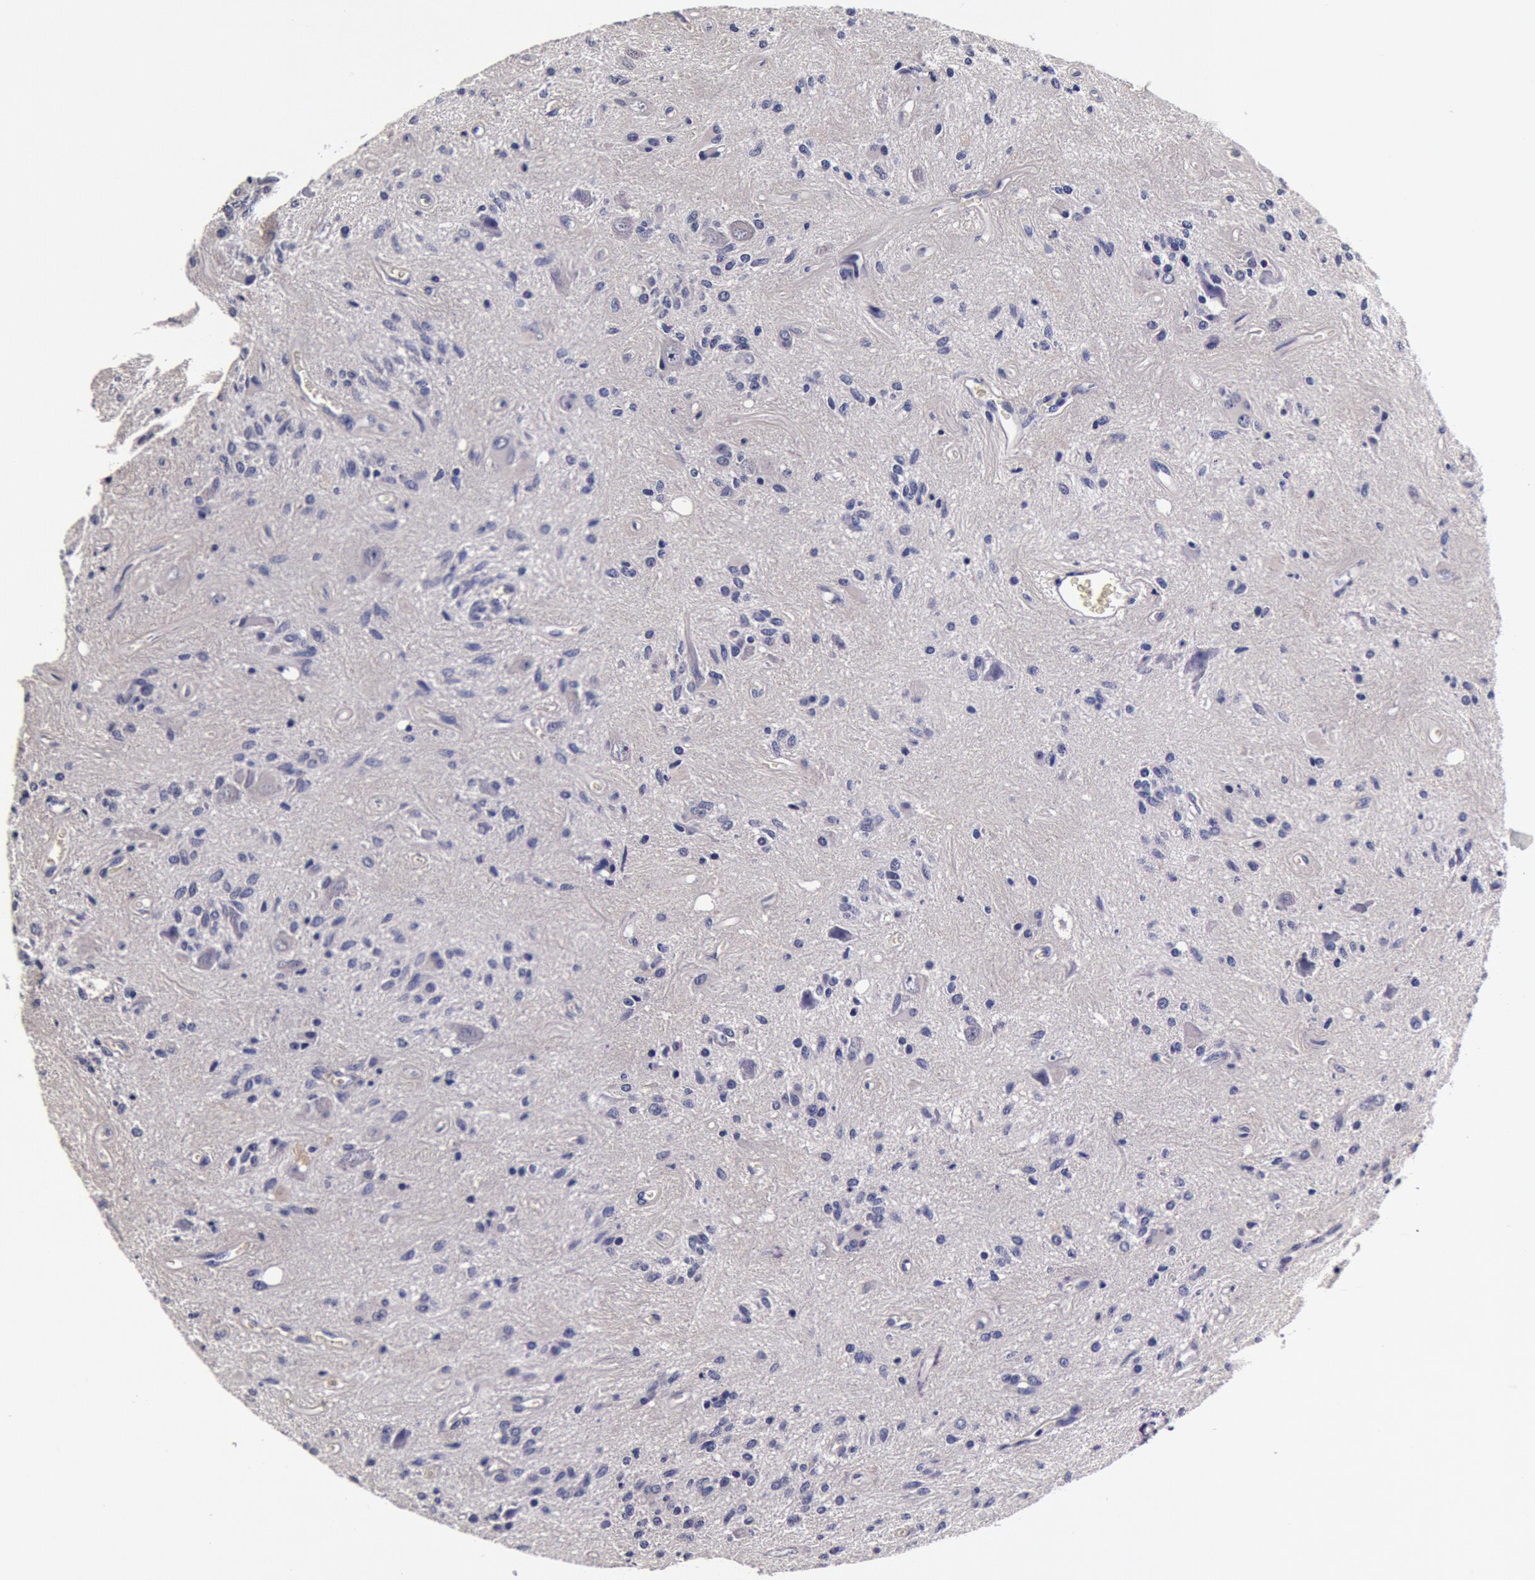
{"staining": {"intensity": "negative", "quantity": "none", "location": "none"}, "tissue": "glioma", "cell_type": "Tumor cells", "image_type": "cancer", "snomed": [{"axis": "morphology", "description": "Glioma, malignant, Low grade"}, {"axis": "topography", "description": "Brain"}], "caption": "Tumor cells are negative for brown protein staining in glioma.", "gene": "CCDC22", "patient": {"sex": "female", "age": 15}}